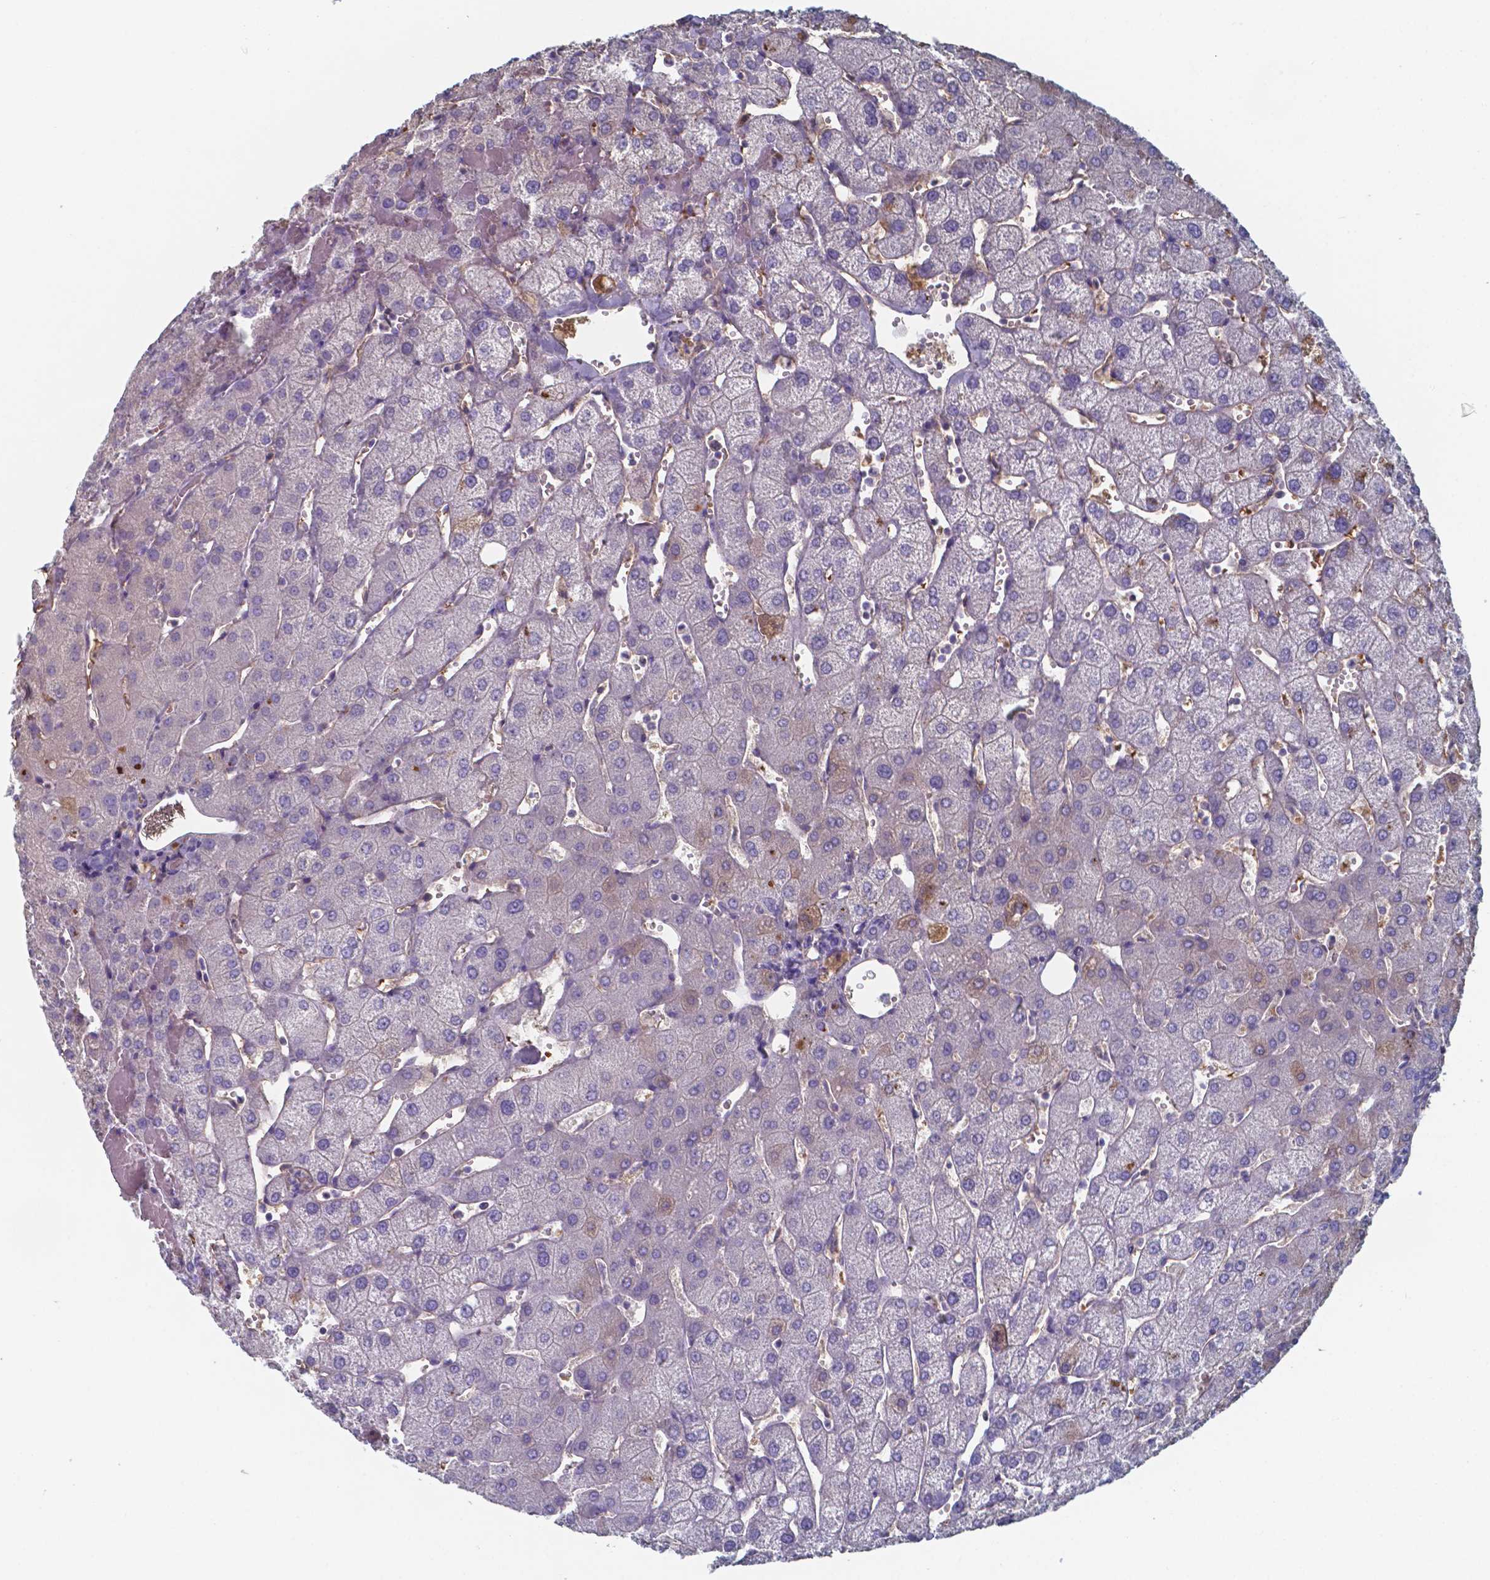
{"staining": {"intensity": "negative", "quantity": "none", "location": "none"}, "tissue": "liver", "cell_type": "Cholangiocytes", "image_type": "normal", "snomed": [{"axis": "morphology", "description": "Normal tissue, NOS"}, {"axis": "topography", "description": "Liver"}], "caption": "Image shows no protein staining in cholangiocytes of normal liver.", "gene": "BTBD17", "patient": {"sex": "female", "age": 54}}